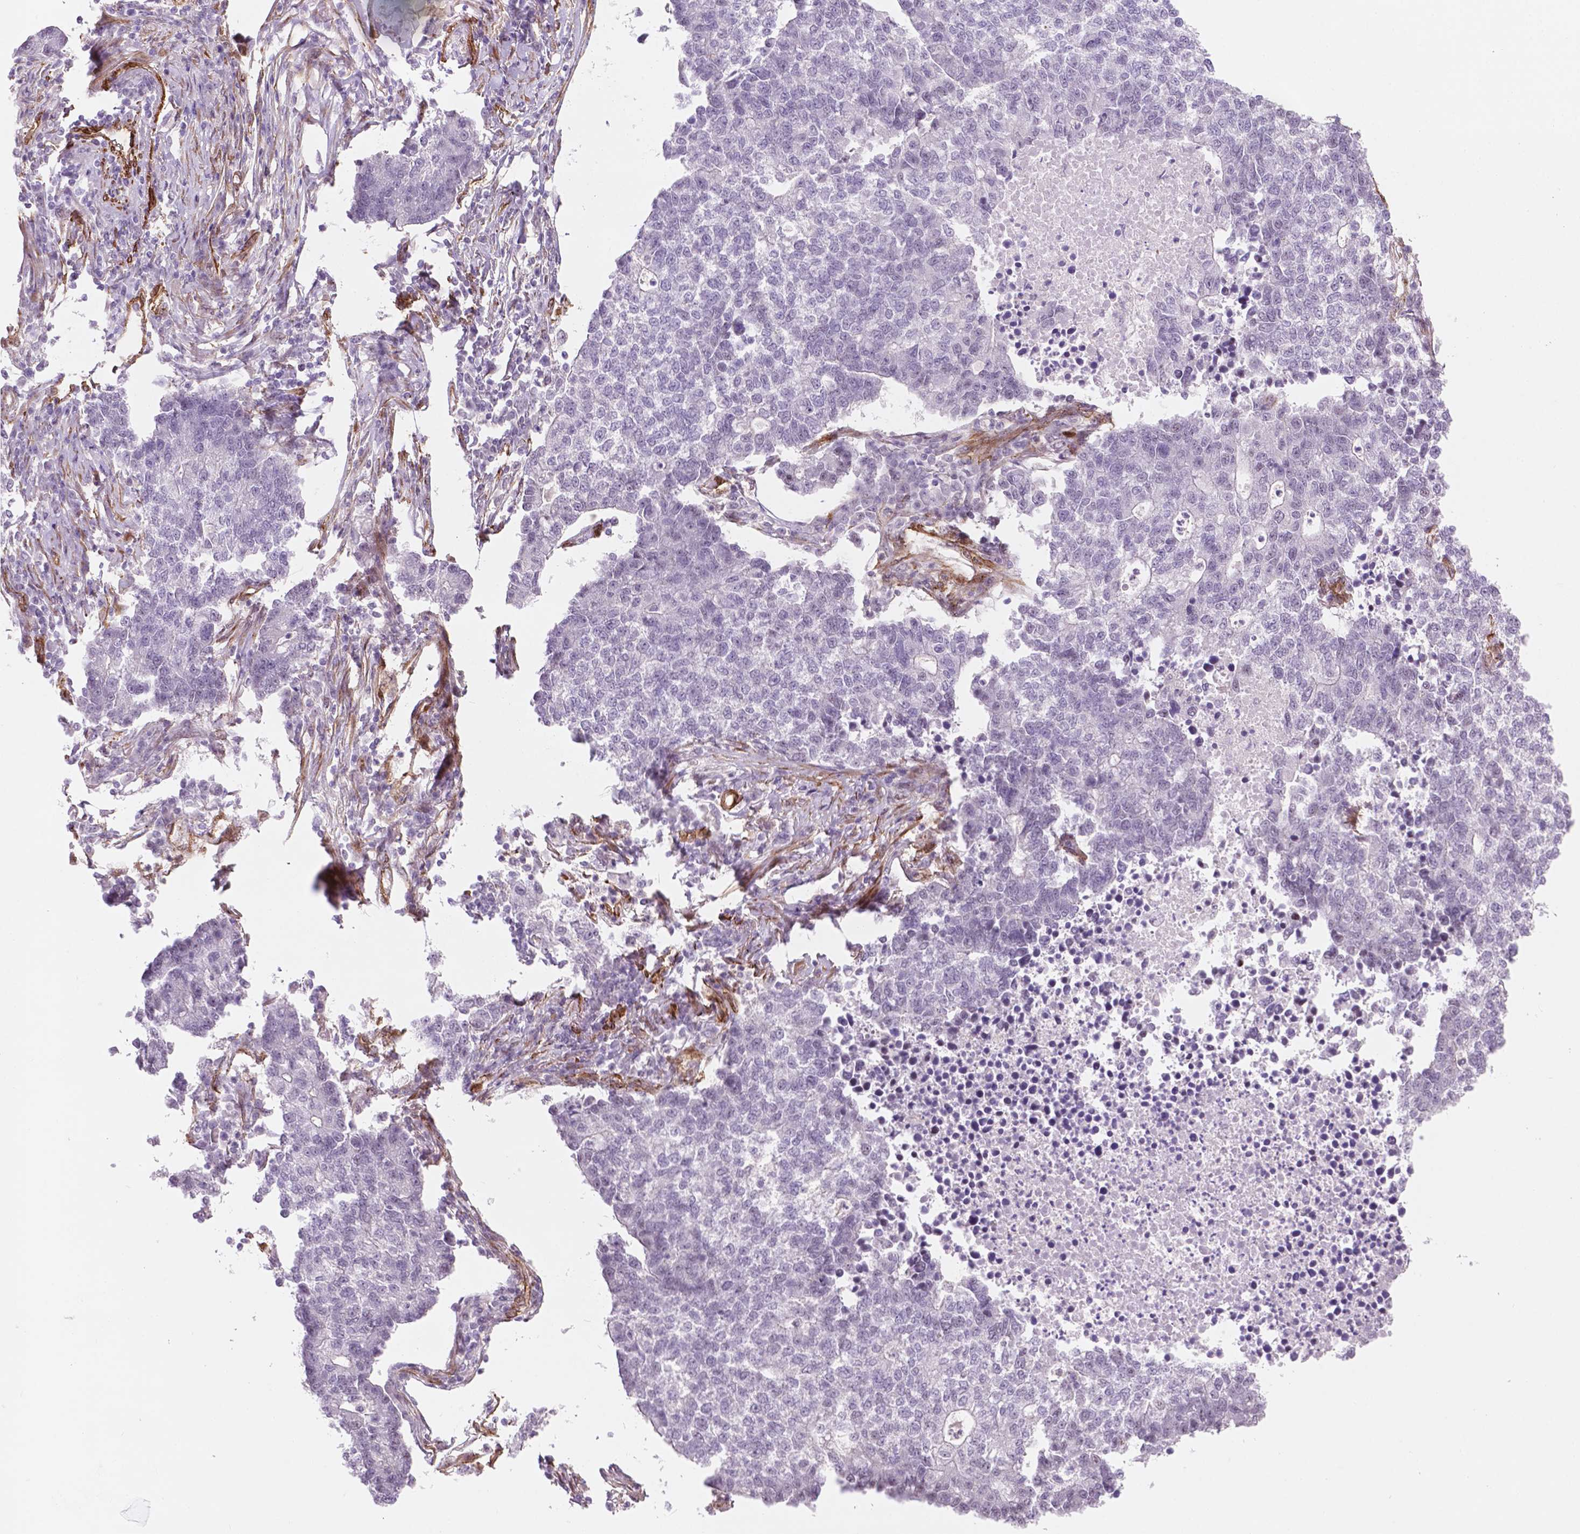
{"staining": {"intensity": "negative", "quantity": "none", "location": "none"}, "tissue": "lung cancer", "cell_type": "Tumor cells", "image_type": "cancer", "snomed": [{"axis": "morphology", "description": "Adenocarcinoma, NOS"}, {"axis": "topography", "description": "Lung"}], "caption": "This is an immunohistochemistry (IHC) image of human adenocarcinoma (lung). There is no positivity in tumor cells.", "gene": "EGFL8", "patient": {"sex": "male", "age": 57}}